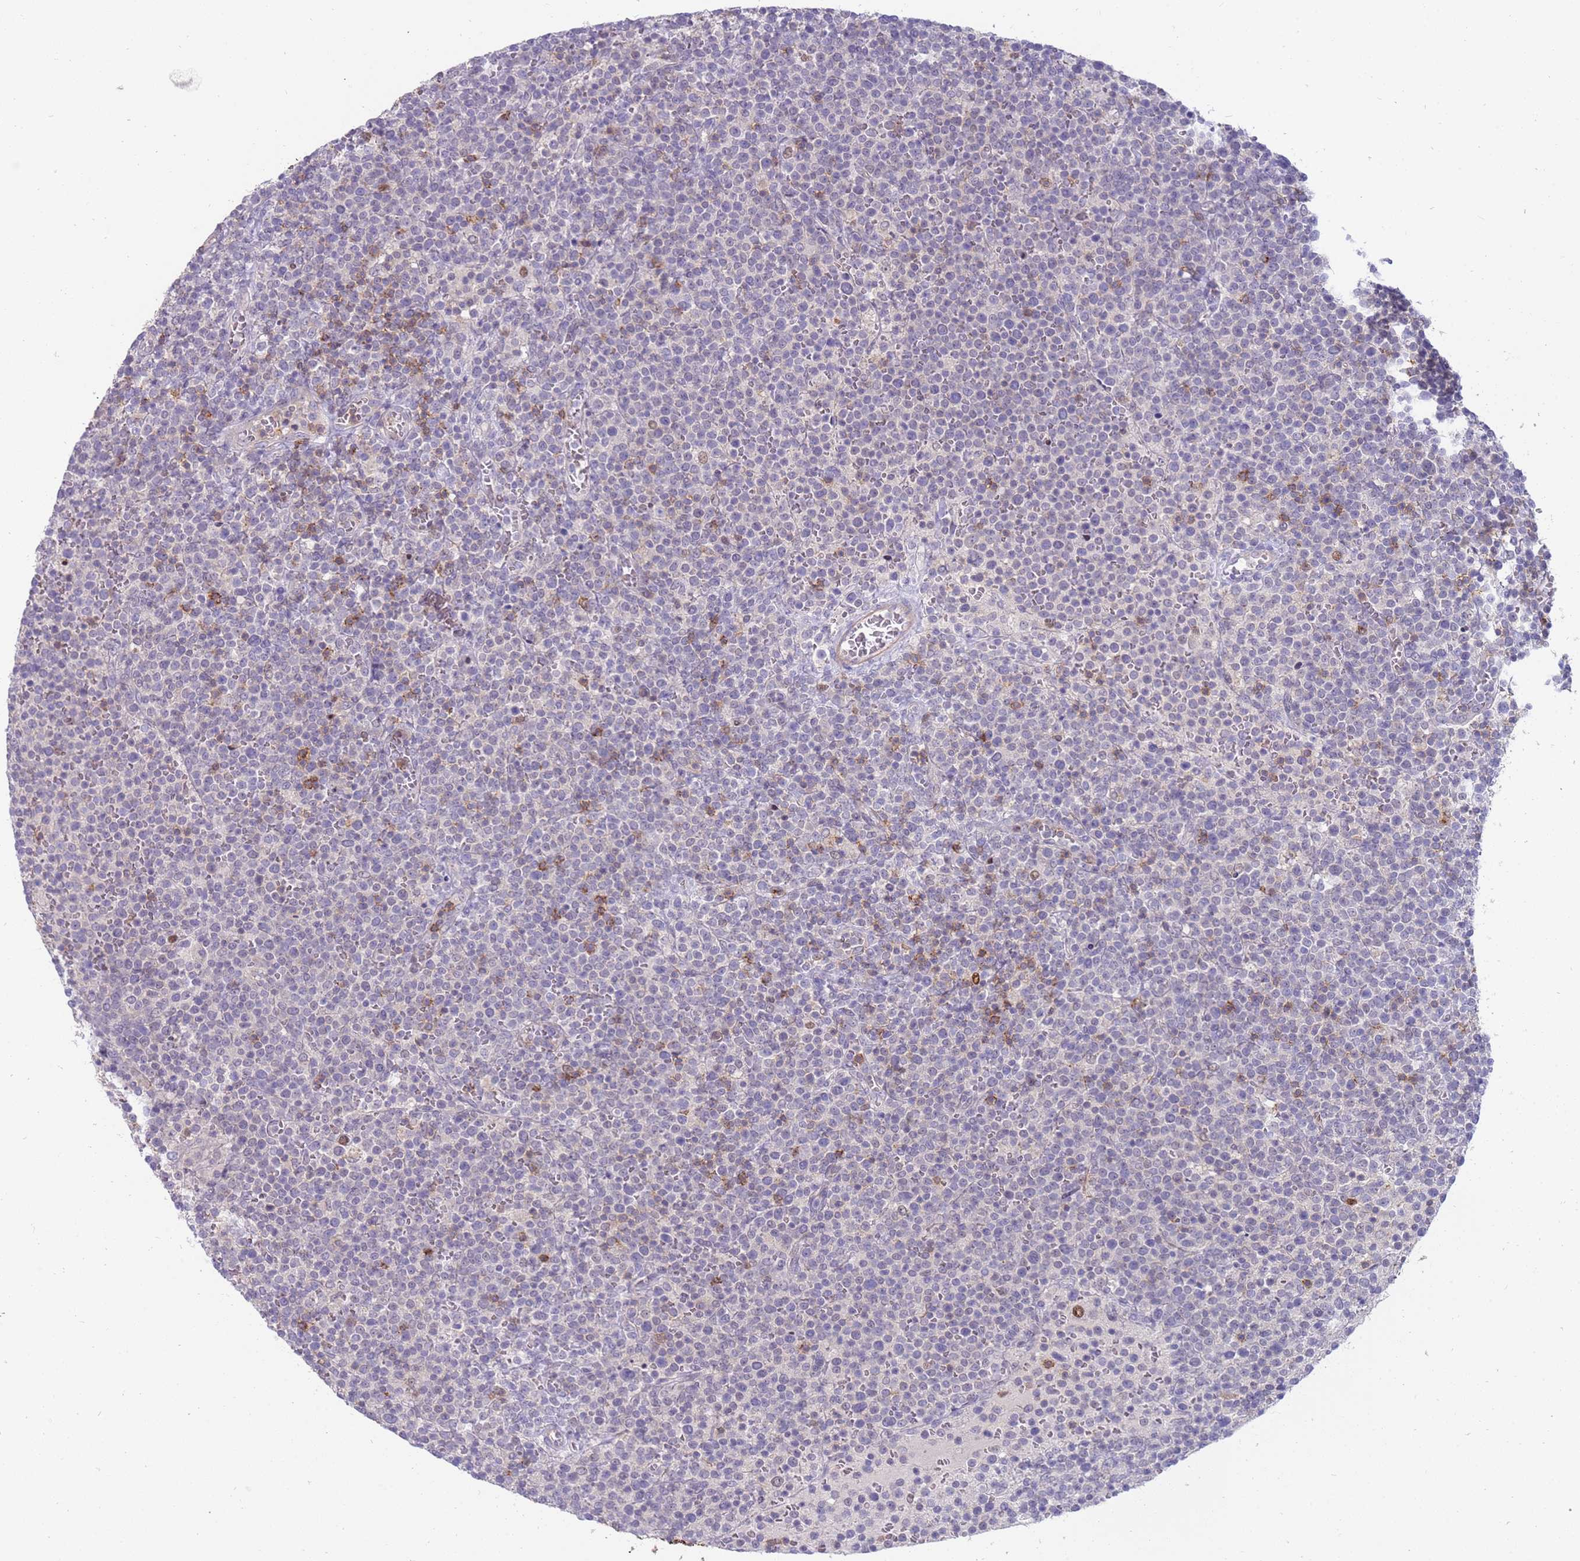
{"staining": {"intensity": "negative", "quantity": "none", "location": "none"}, "tissue": "lymphoma", "cell_type": "Tumor cells", "image_type": "cancer", "snomed": [{"axis": "morphology", "description": "Malignant lymphoma, non-Hodgkin's type, High grade"}, {"axis": "topography", "description": "Lymph node"}], "caption": "Tumor cells are negative for protein expression in human lymphoma. (Immunohistochemistry (ihc), brightfield microscopy, high magnification).", "gene": "STK25", "patient": {"sex": "male", "age": 61}}